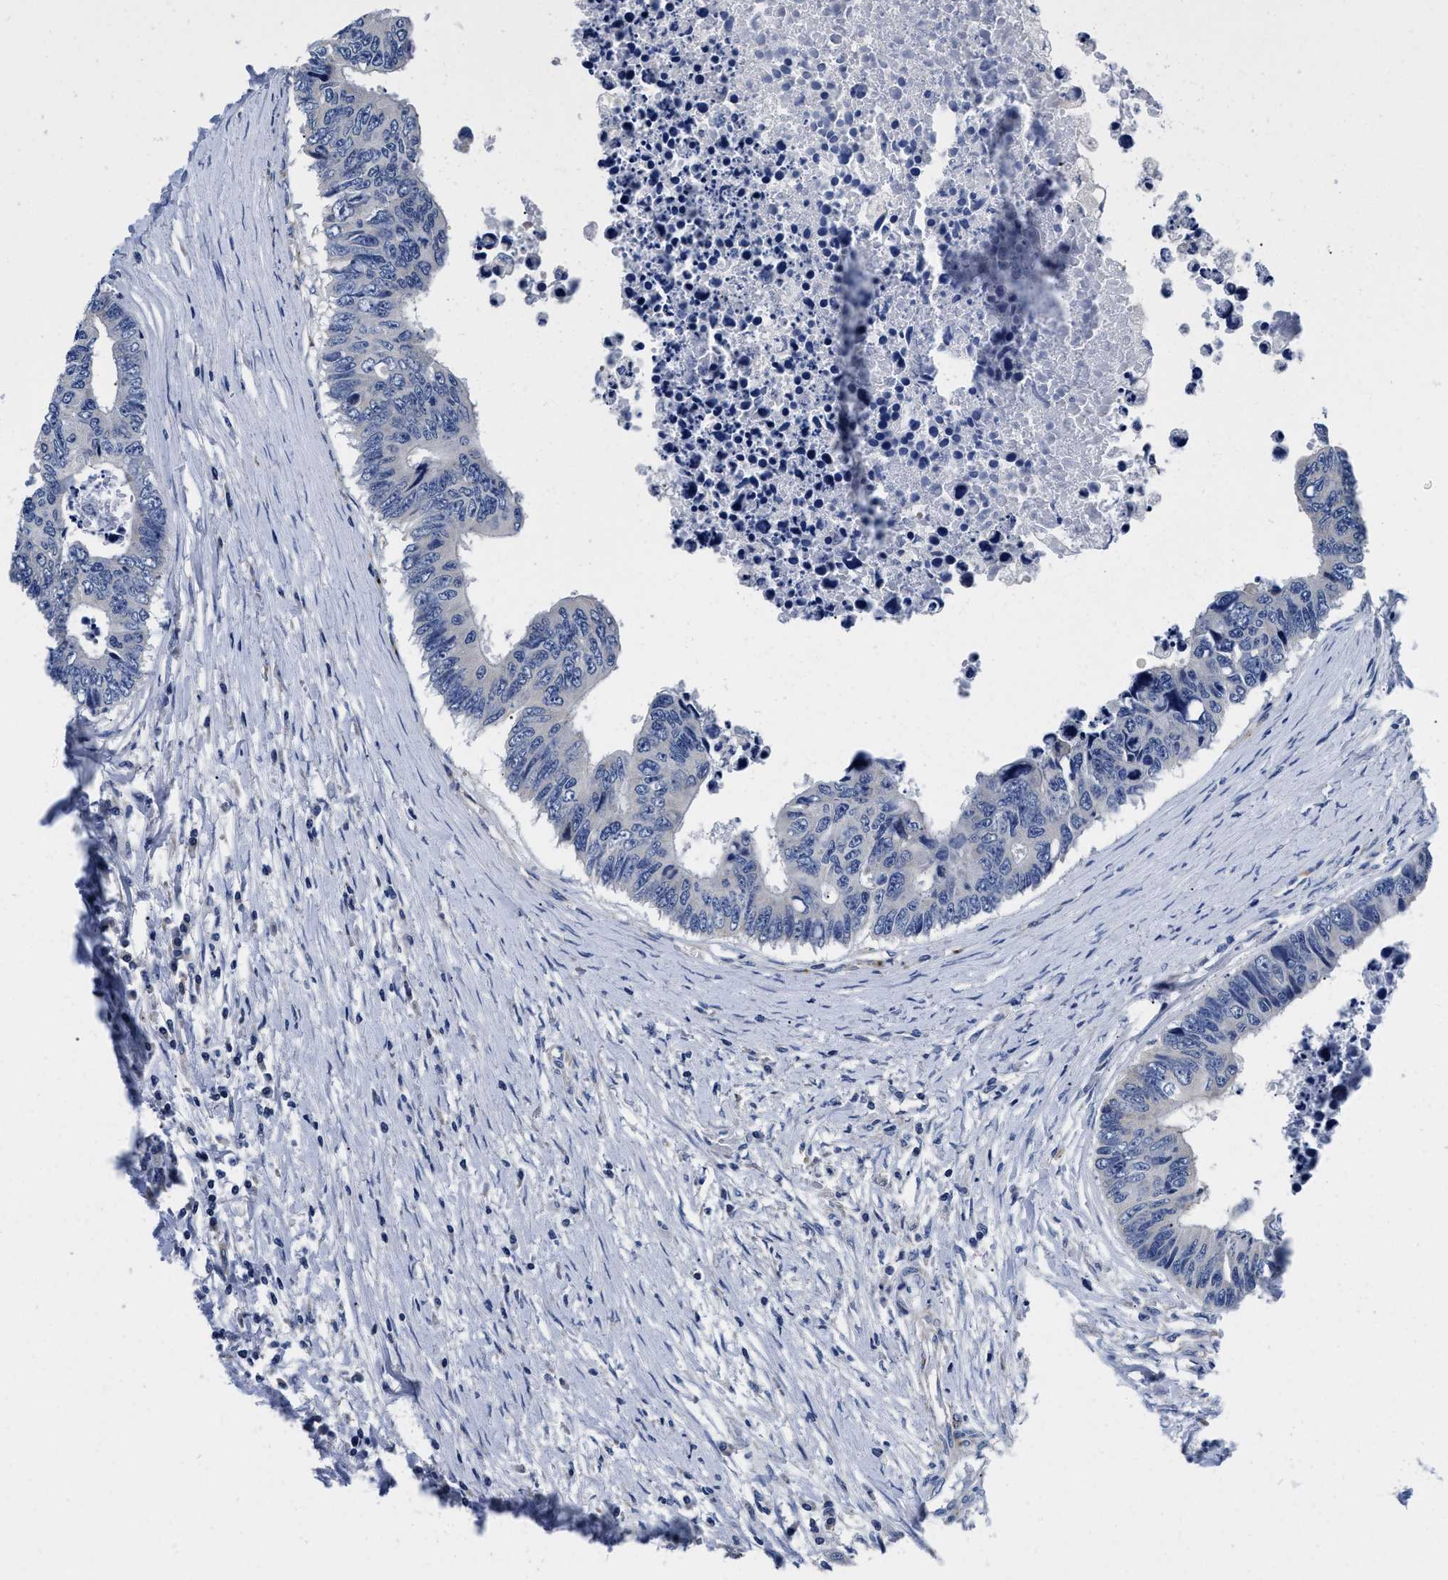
{"staining": {"intensity": "negative", "quantity": "none", "location": "none"}, "tissue": "colorectal cancer", "cell_type": "Tumor cells", "image_type": "cancer", "snomed": [{"axis": "morphology", "description": "Adenocarcinoma, NOS"}, {"axis": "topography", "description": "Rectum"}], "caption": "Immunohistochemical staining of colorectal cancer reveals no significant expression in tumor cells.", "gene": "SLC35F1", "patient": {"sex": "male", "age": 84}}